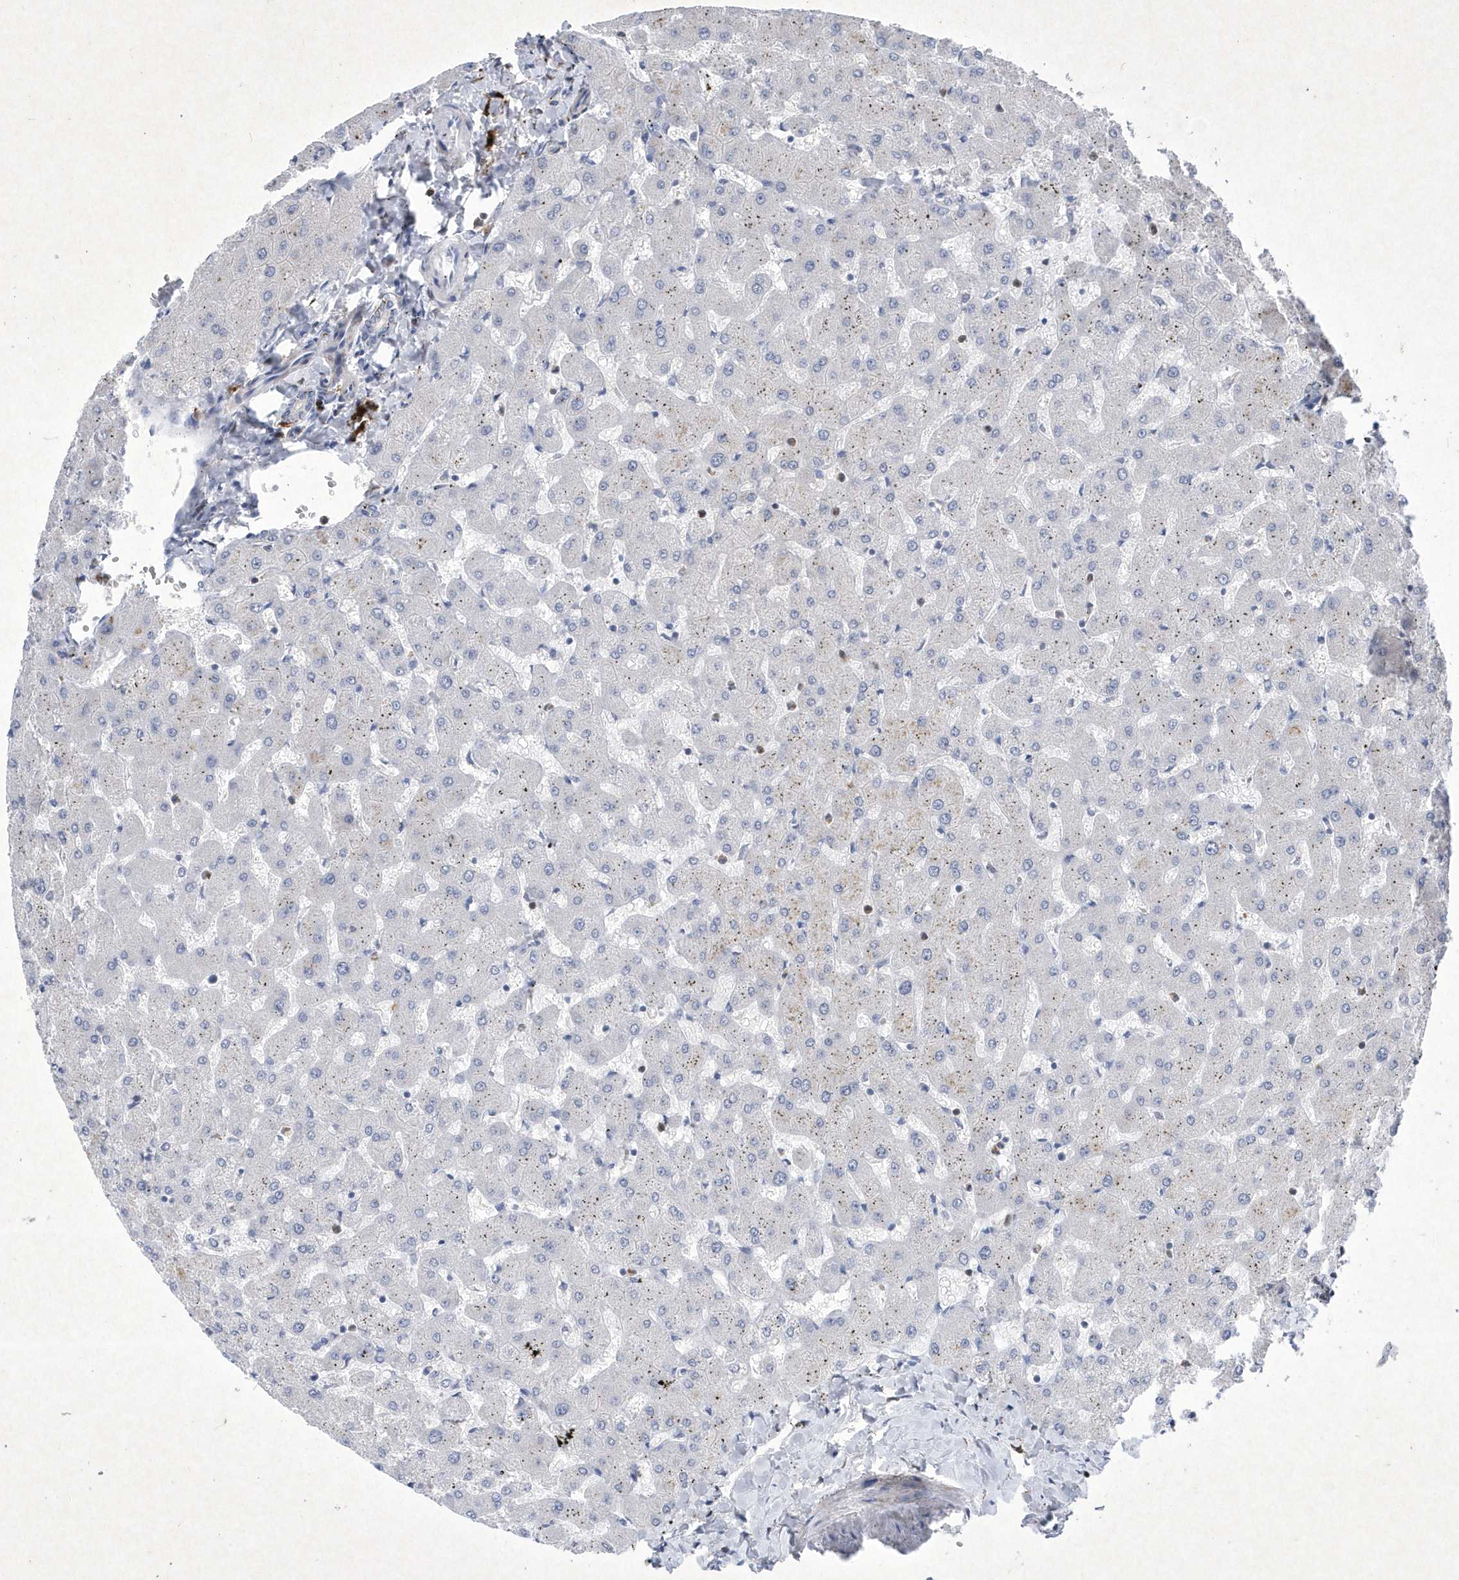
{"staining": {"intensity": "negative", "quantity": "none", "location": "none"}, "tissue": "liver", "cell_type": "Cholangiocytes", "image_type": "normal", "snomed": [{"axis": "morphology", "description": "Normal tissue, NOS"}, {"axis": "topography", "description": "Liver"}], "caption": "The IHC micrograph has no significant expression in cholangiocytes of liver. The staining is performed using DAB (3,3'-diaminobenzidine) brown chromogen with nuclei counter-stained in using hematoxylin.", "gene": "BHLHA15", "patient": {"sex": "female", "age": 63}}